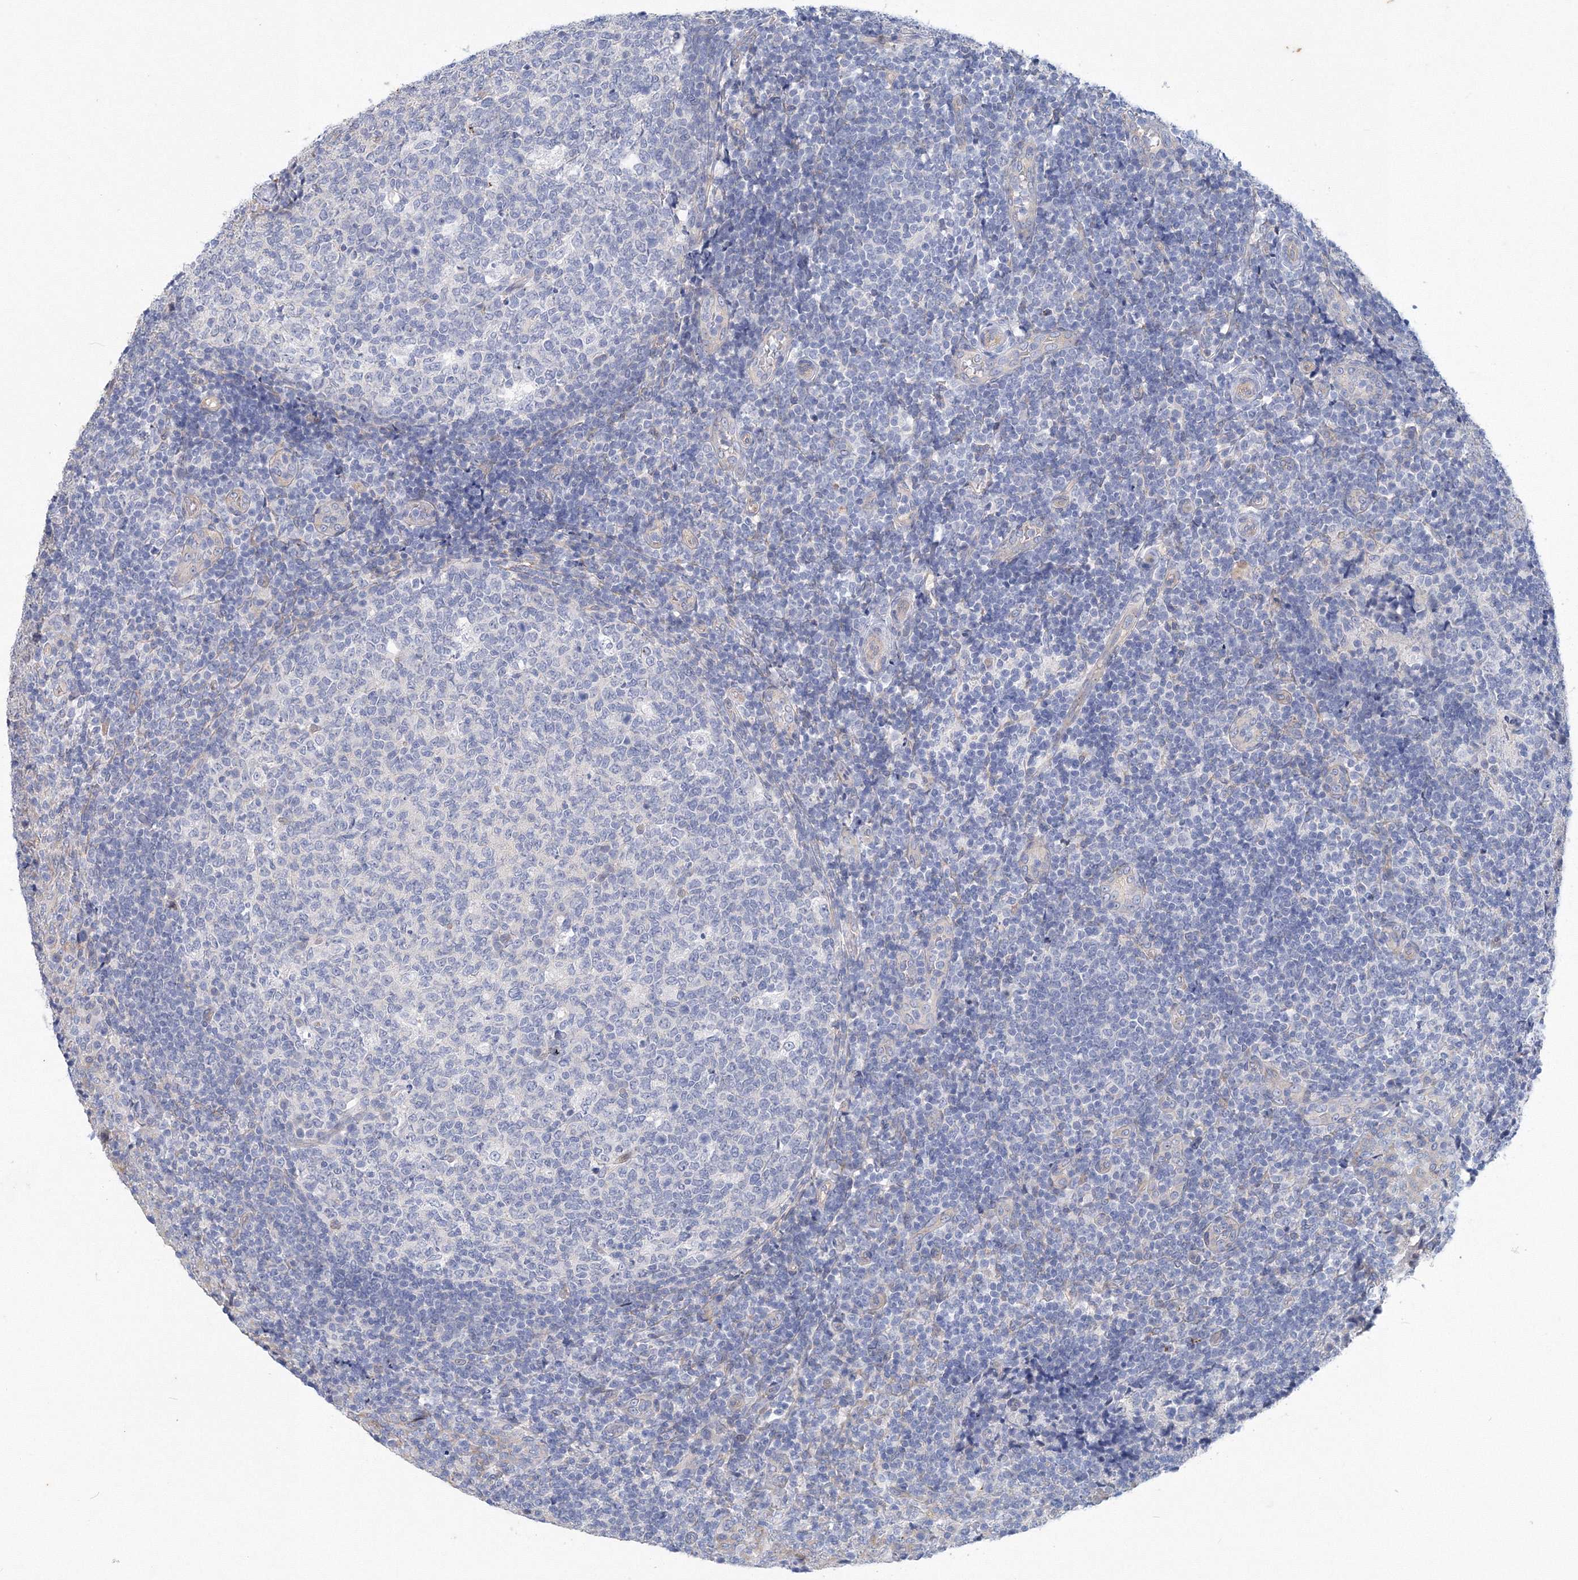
{"staining": {"intensity": "negative", "quantity": "none", "location": "none"}, "tissue": "tonsil", "cell_type": "Germinal center cells", "image_type": "normal", "snomed": [{"axis": "morphology", "description": "Normal tissue, NOS"}, {"axis": "topography", "description": "Tonsil"}], "caption": "This micrograph is of unremarkable tonsil stained with immunohistochemistry (IHC) to label a protein in brown with the nuclei are counter-stained blue. There is no staining in germinal center cells.", "gene": "TANC1", "patient": {"sex": "female", "age": 19}}